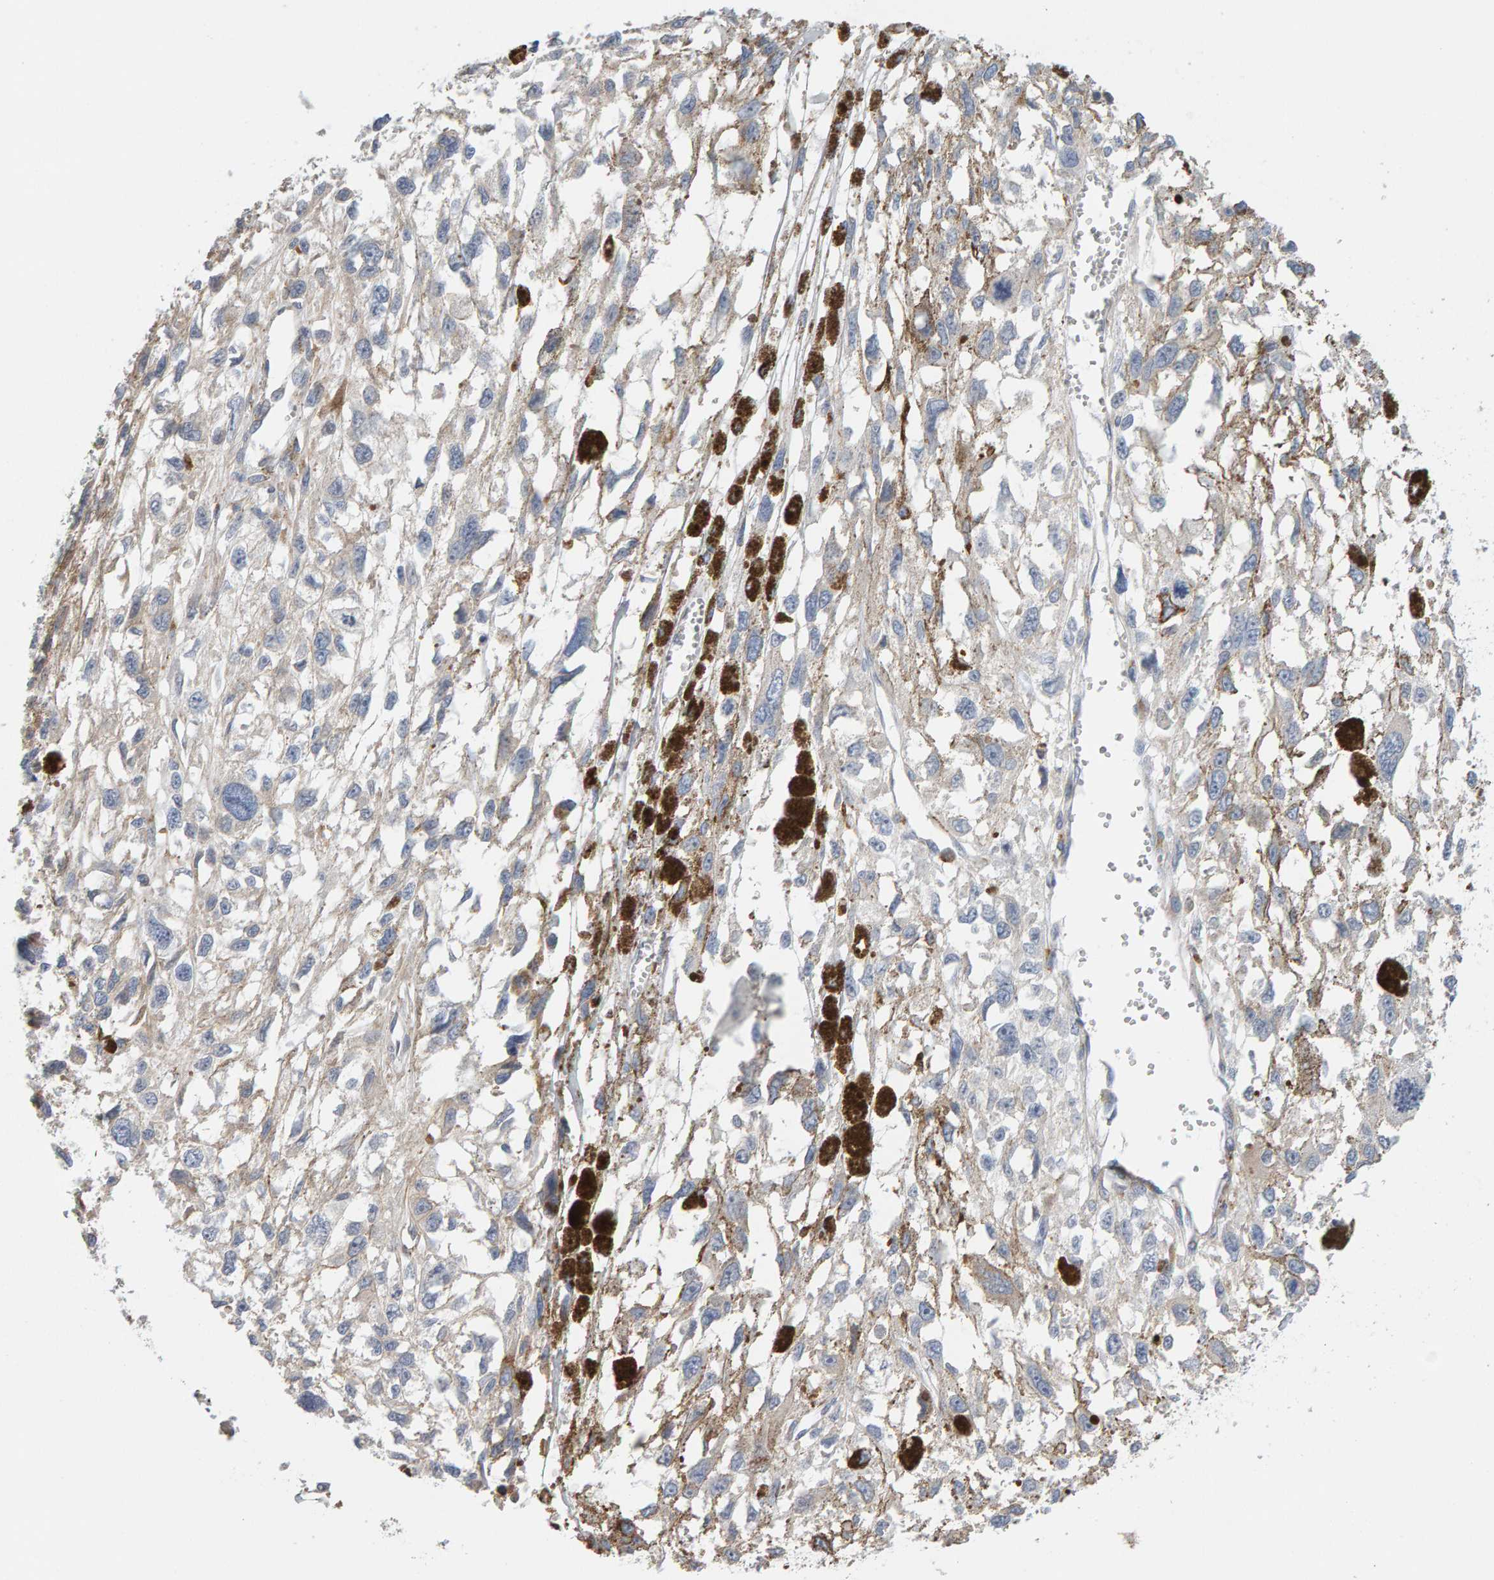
{"staining": {"intensity": "negative", "quantity": "none", "location": "none"}, "tissue": "melanoma", "cell_type": "Tumor cells", "image_type": "cancer", "snomed": [{"axis": "morphology", "description": "Malignant melanoma, Metastatic site"}, {"axis": "topography", "description": "Lymph node"}], "caption": "Immunohistochemistry histopathology image of melanoma stained for a protein (brown), which displays no positivity in tumor cells.", "gene": "ENGASE", "patient": {"sex": "male", "age": 59}}